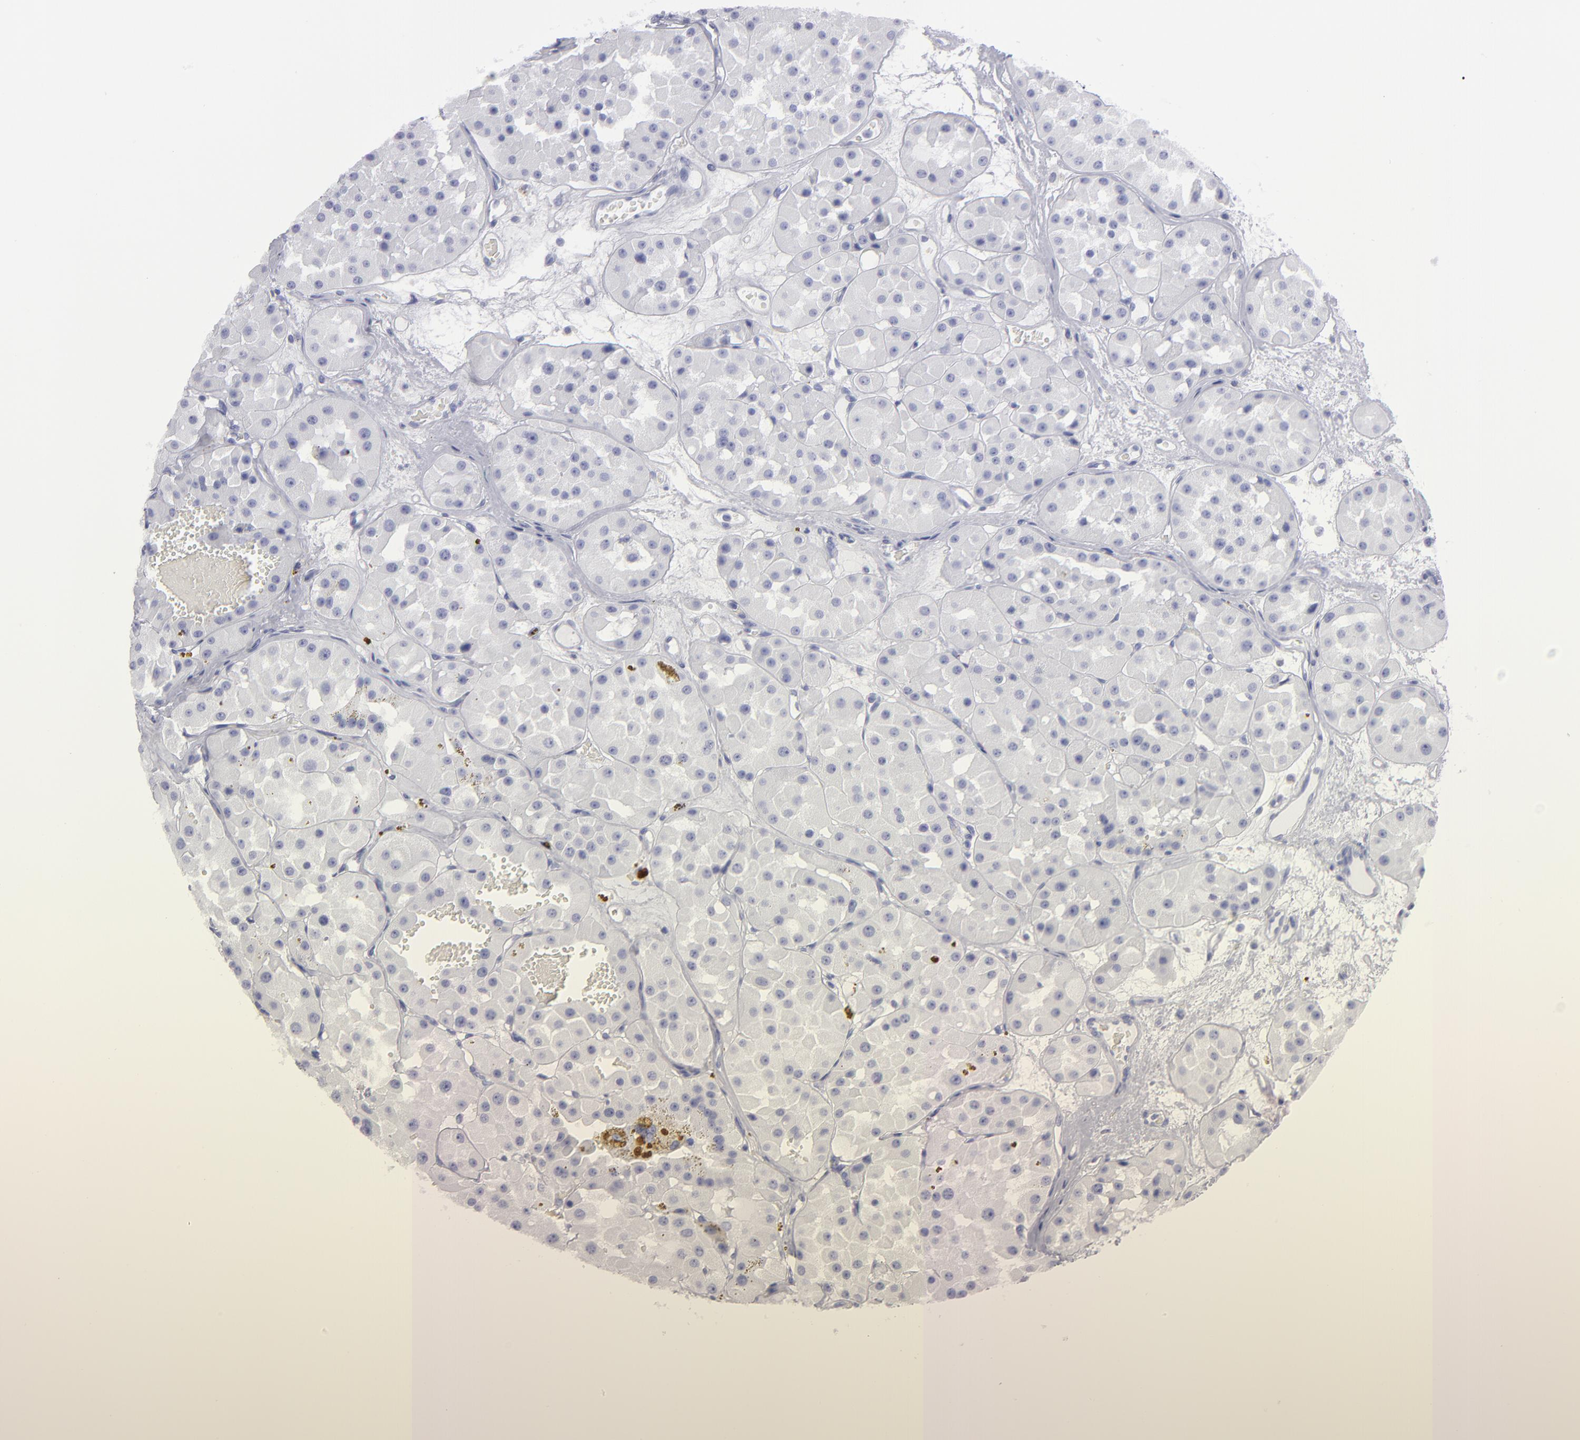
{"staining": {"intensity": "negative", "quantity": "none", "location": "none"}, "tissue": "renal cancer", "cell_type": "Tumor cells", "image_type": "cancer", "snomed": [{"axis": "morphology", "description": "Adenocarcinoma, uncertain malignant potential"}, {"axis": "topography", "description": "Kidney"}], "caption": "Immunohistochemical staining of adenocarcinoma,  uncertain malignant potential (renal) reveals no significant positivity in tumor cells.", "gene": "CALR", "patient": {"sex": "male", "age": 63}}